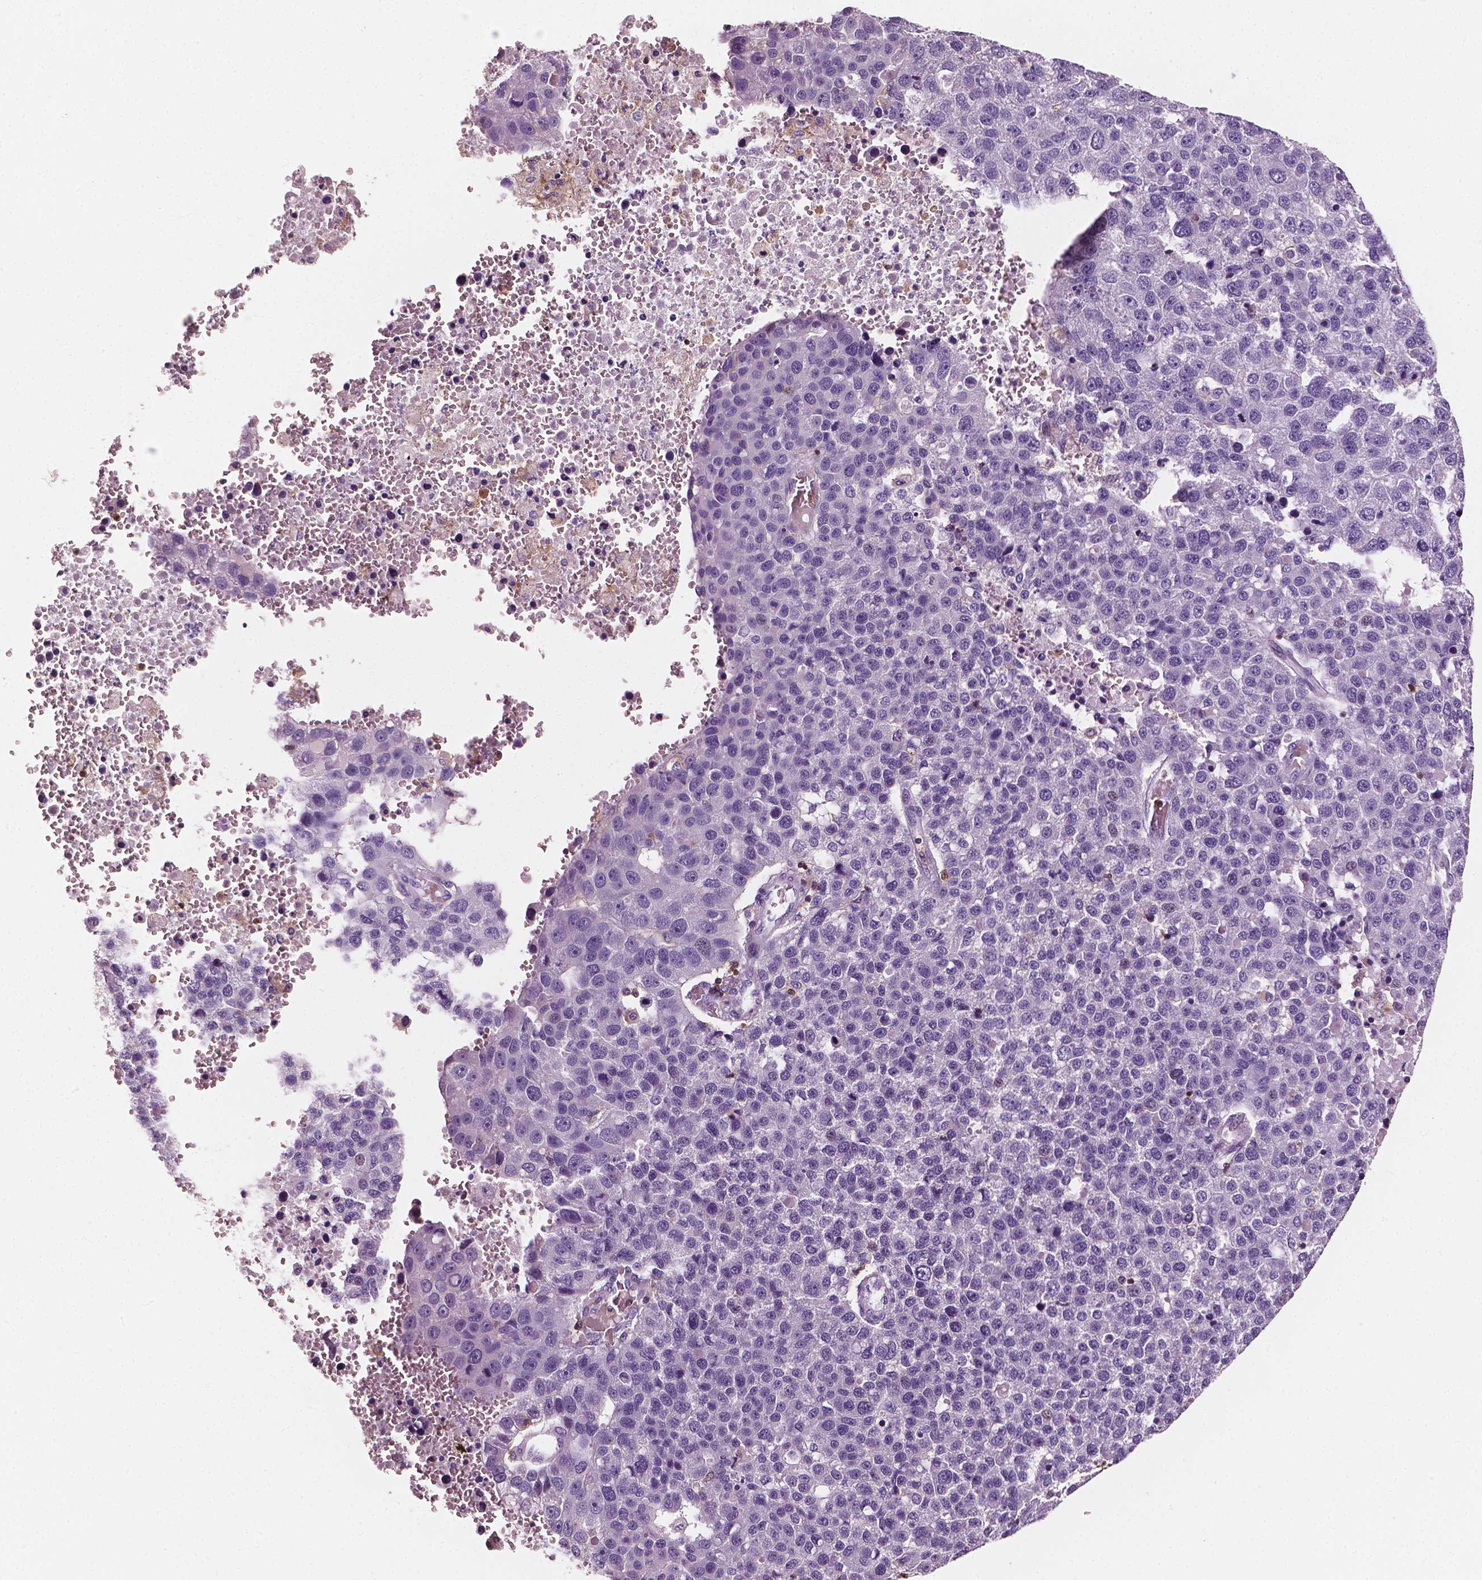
{"staining": {"intensity": "negative", "quantity": "none", "location": "none"}, "tissue": "pancreatic cancer", "cell_type": "Tumor cells", "image_type": "cancer", "snomed": [{"axis": "morphology", "description": "Adenocarcinoma, NOS"}, {"axis": "topography", "description": "Pancreas"}], "caption": "Tumor cells are negative for protein expression in human adenocarcinoma (pancreatic).", "gene": "PTPRC", "patient": {"sex": "female", "age": 61}}